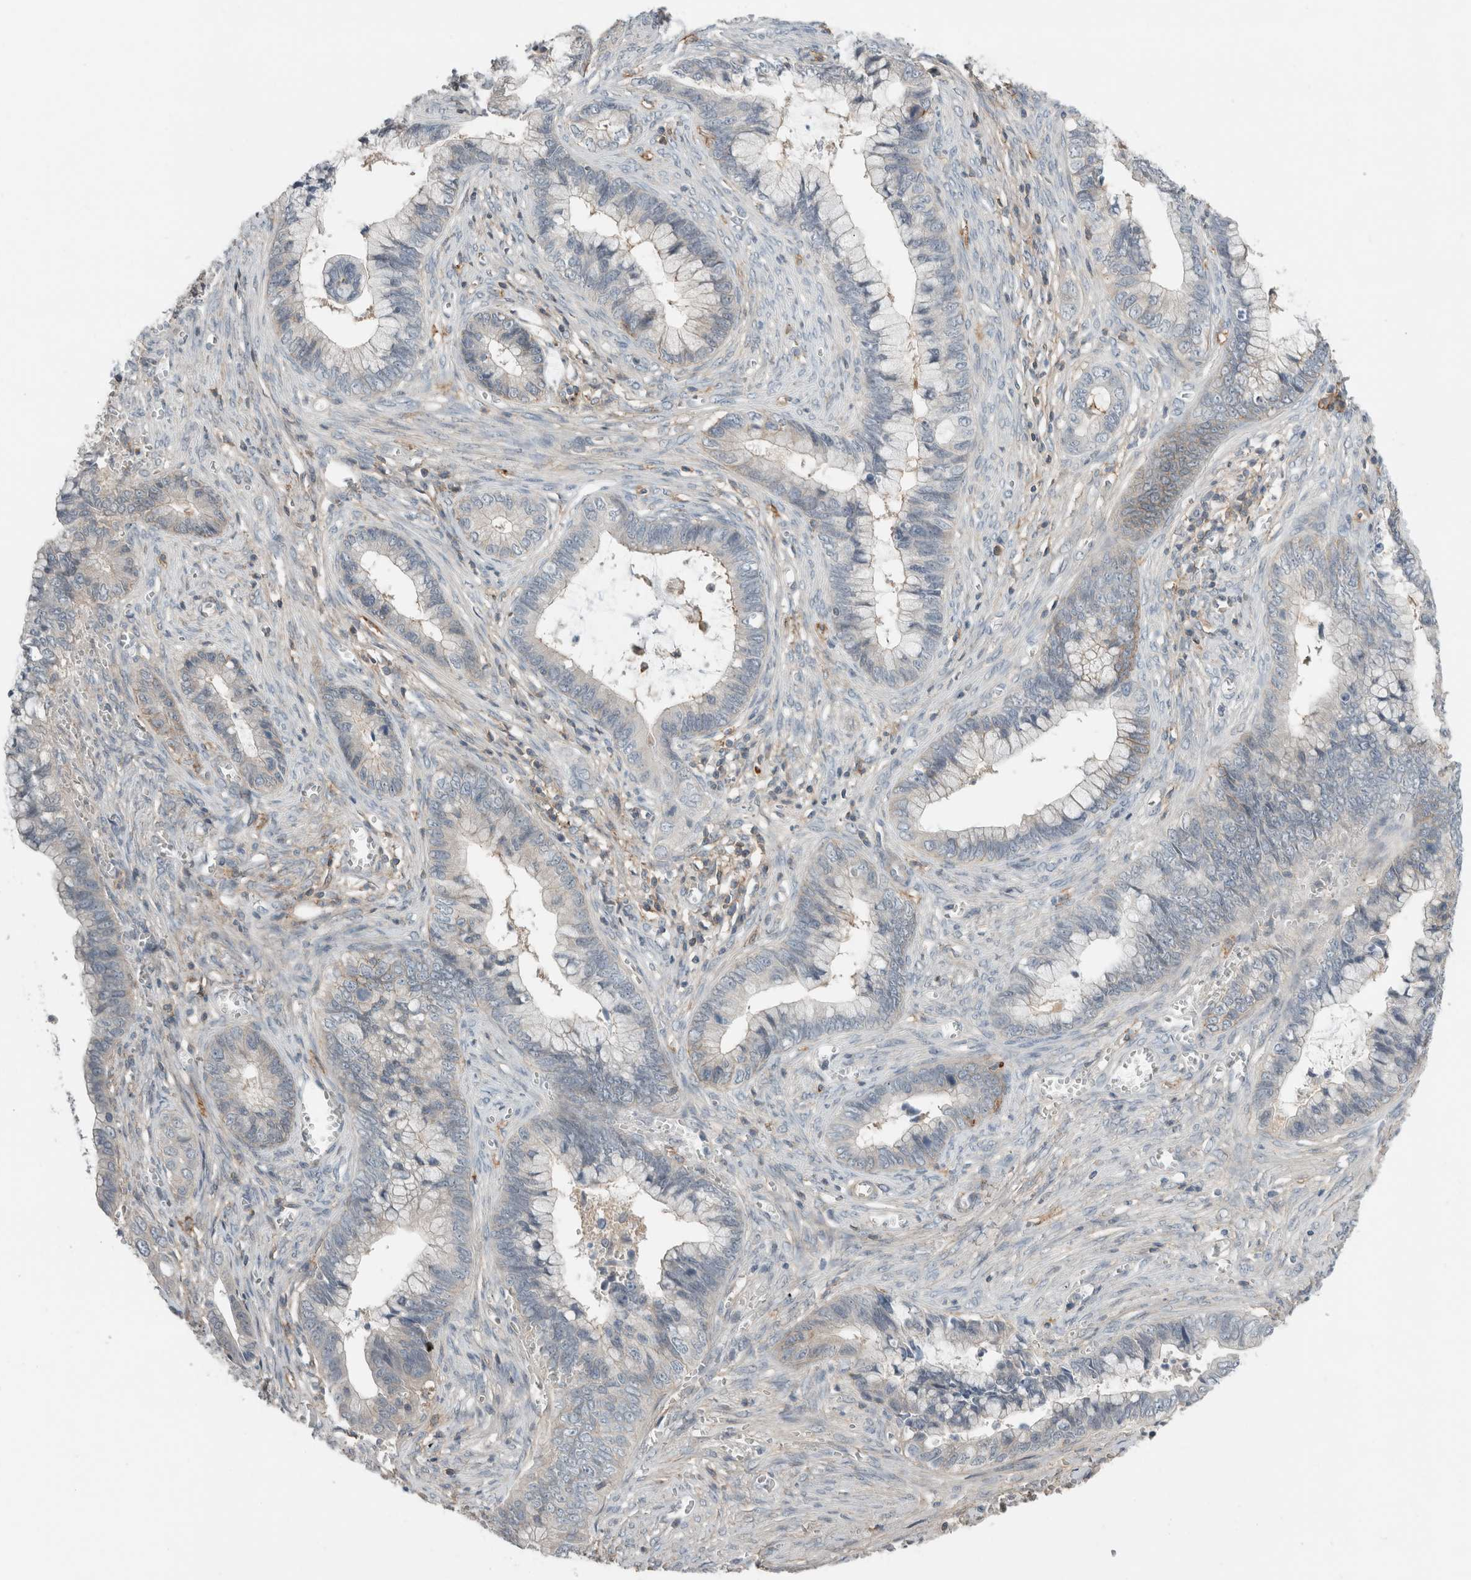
{"staining": {"intensity": "negative", "quantity": "none", "location": "none"}, "tissue": "cervical cancer", "cell_type": "Tumor cells", "image_type": "cancer", "snomed": [{"axis": "morphology", "description": "Adenocarcinoma, NOS"}, {"axis": "topography", "description": "Cervix"}], "caption": "This is an immunohistochemistry histopathology image of cervical cancer. There is no expression in tumor cells.", "gene": "ERCC6L2", "patient": {"sex": "female", "age": 44}}